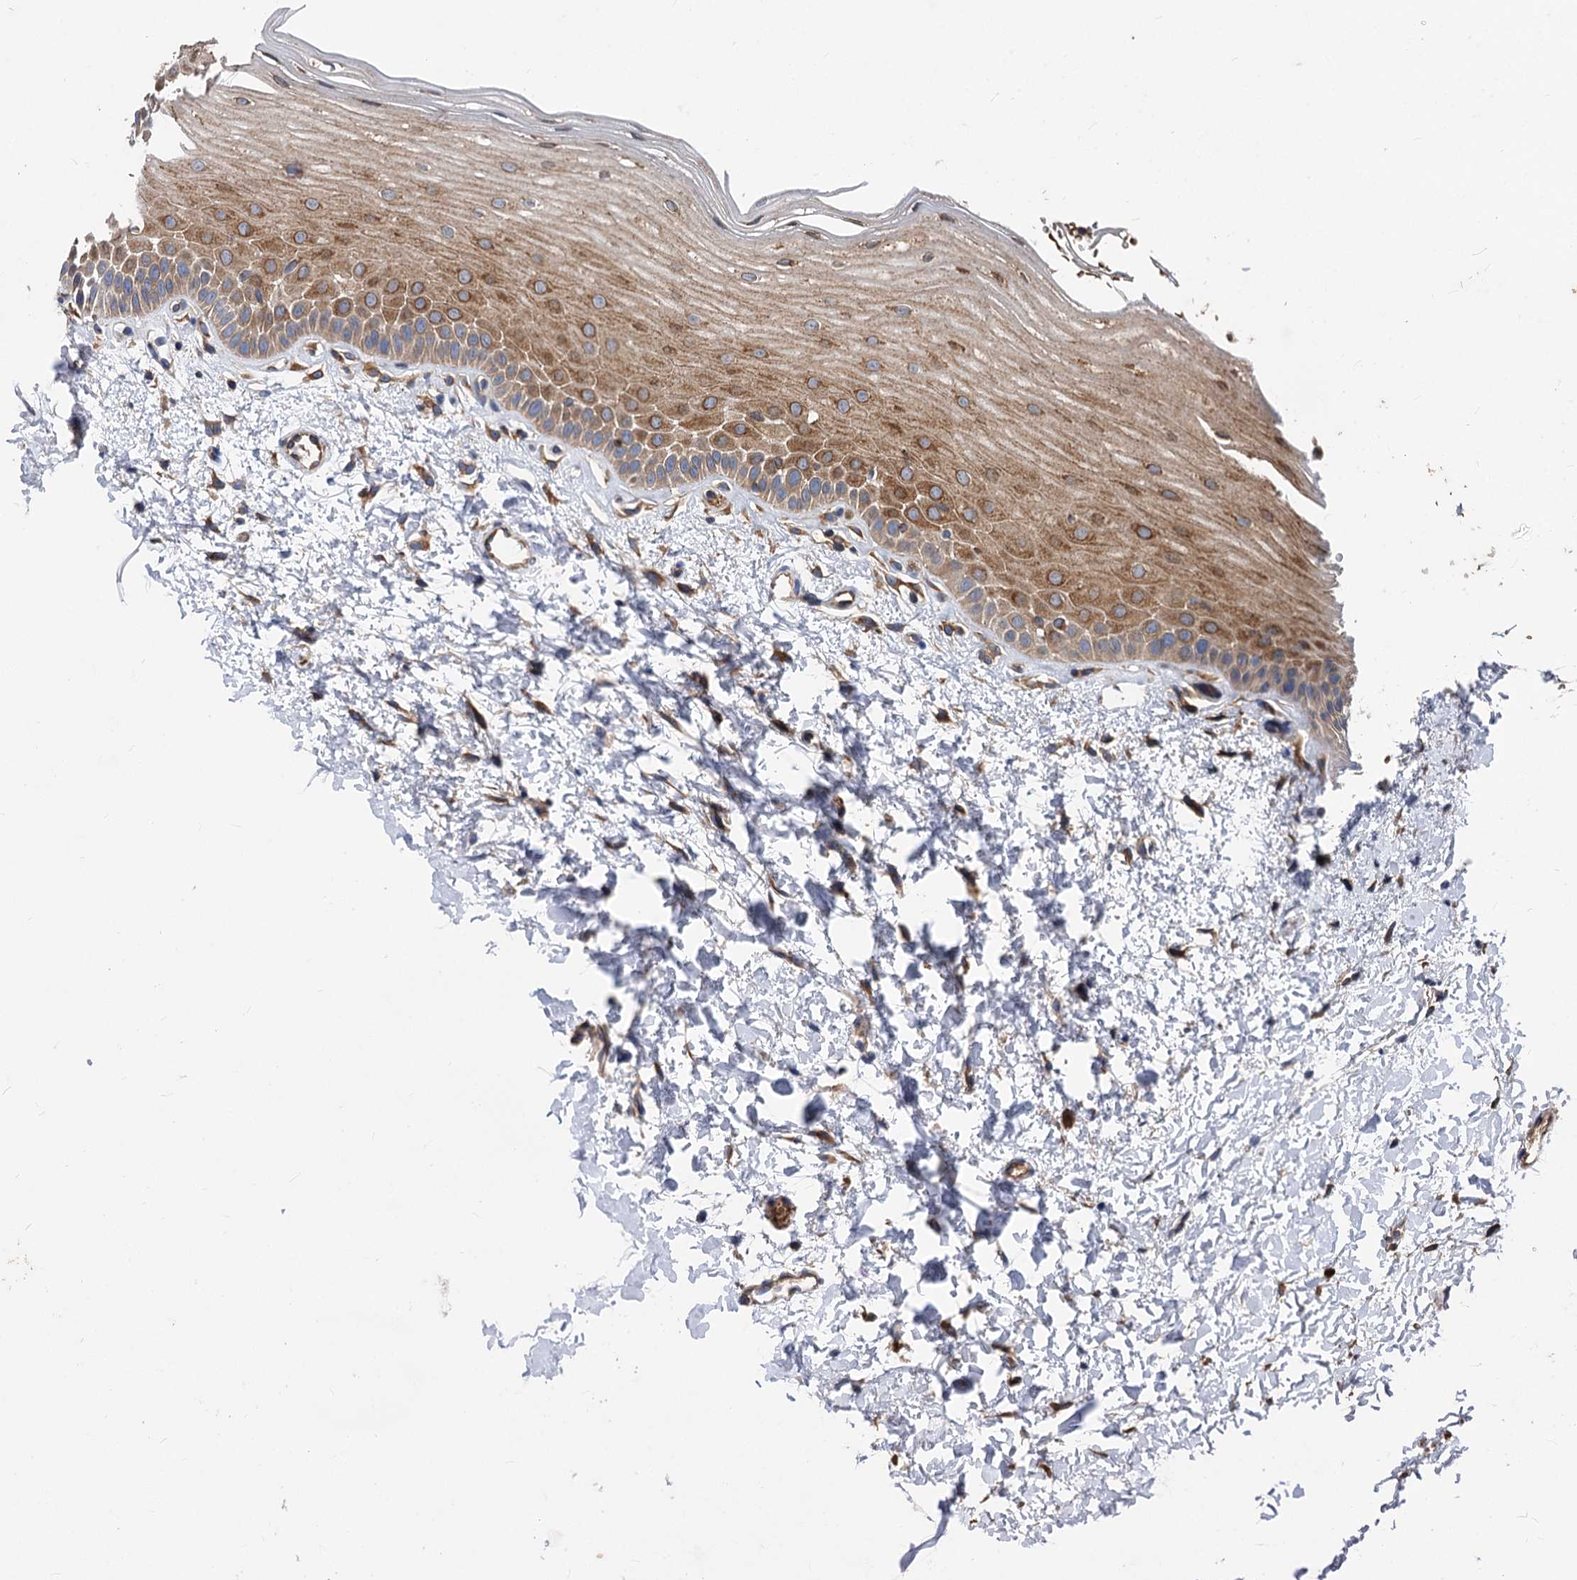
{"staining": {"intensity": "moderate", "quantity": ">75%", "location": "cytoplasmic/membranous"}, "tissue": "oral mucosa", "cell_type": "Squamous epithelial cells", "image_type": "normal", "snomed": [{"axis": "morphology", "description": "Normal tissue, NOS"}, {"axis": "topography", "description": "Oral tissue"}], "caption": "Immunohistochemistry of benign oral mucosa displays medium levels of moderate cytoplasmic/membranous staining in about >75% of squamous epithelial cells. The protein is shown in brown color, while the nuclei are stained blue.", "gene": "STIM1", "patient": {"sex": "female", "age": 56}}